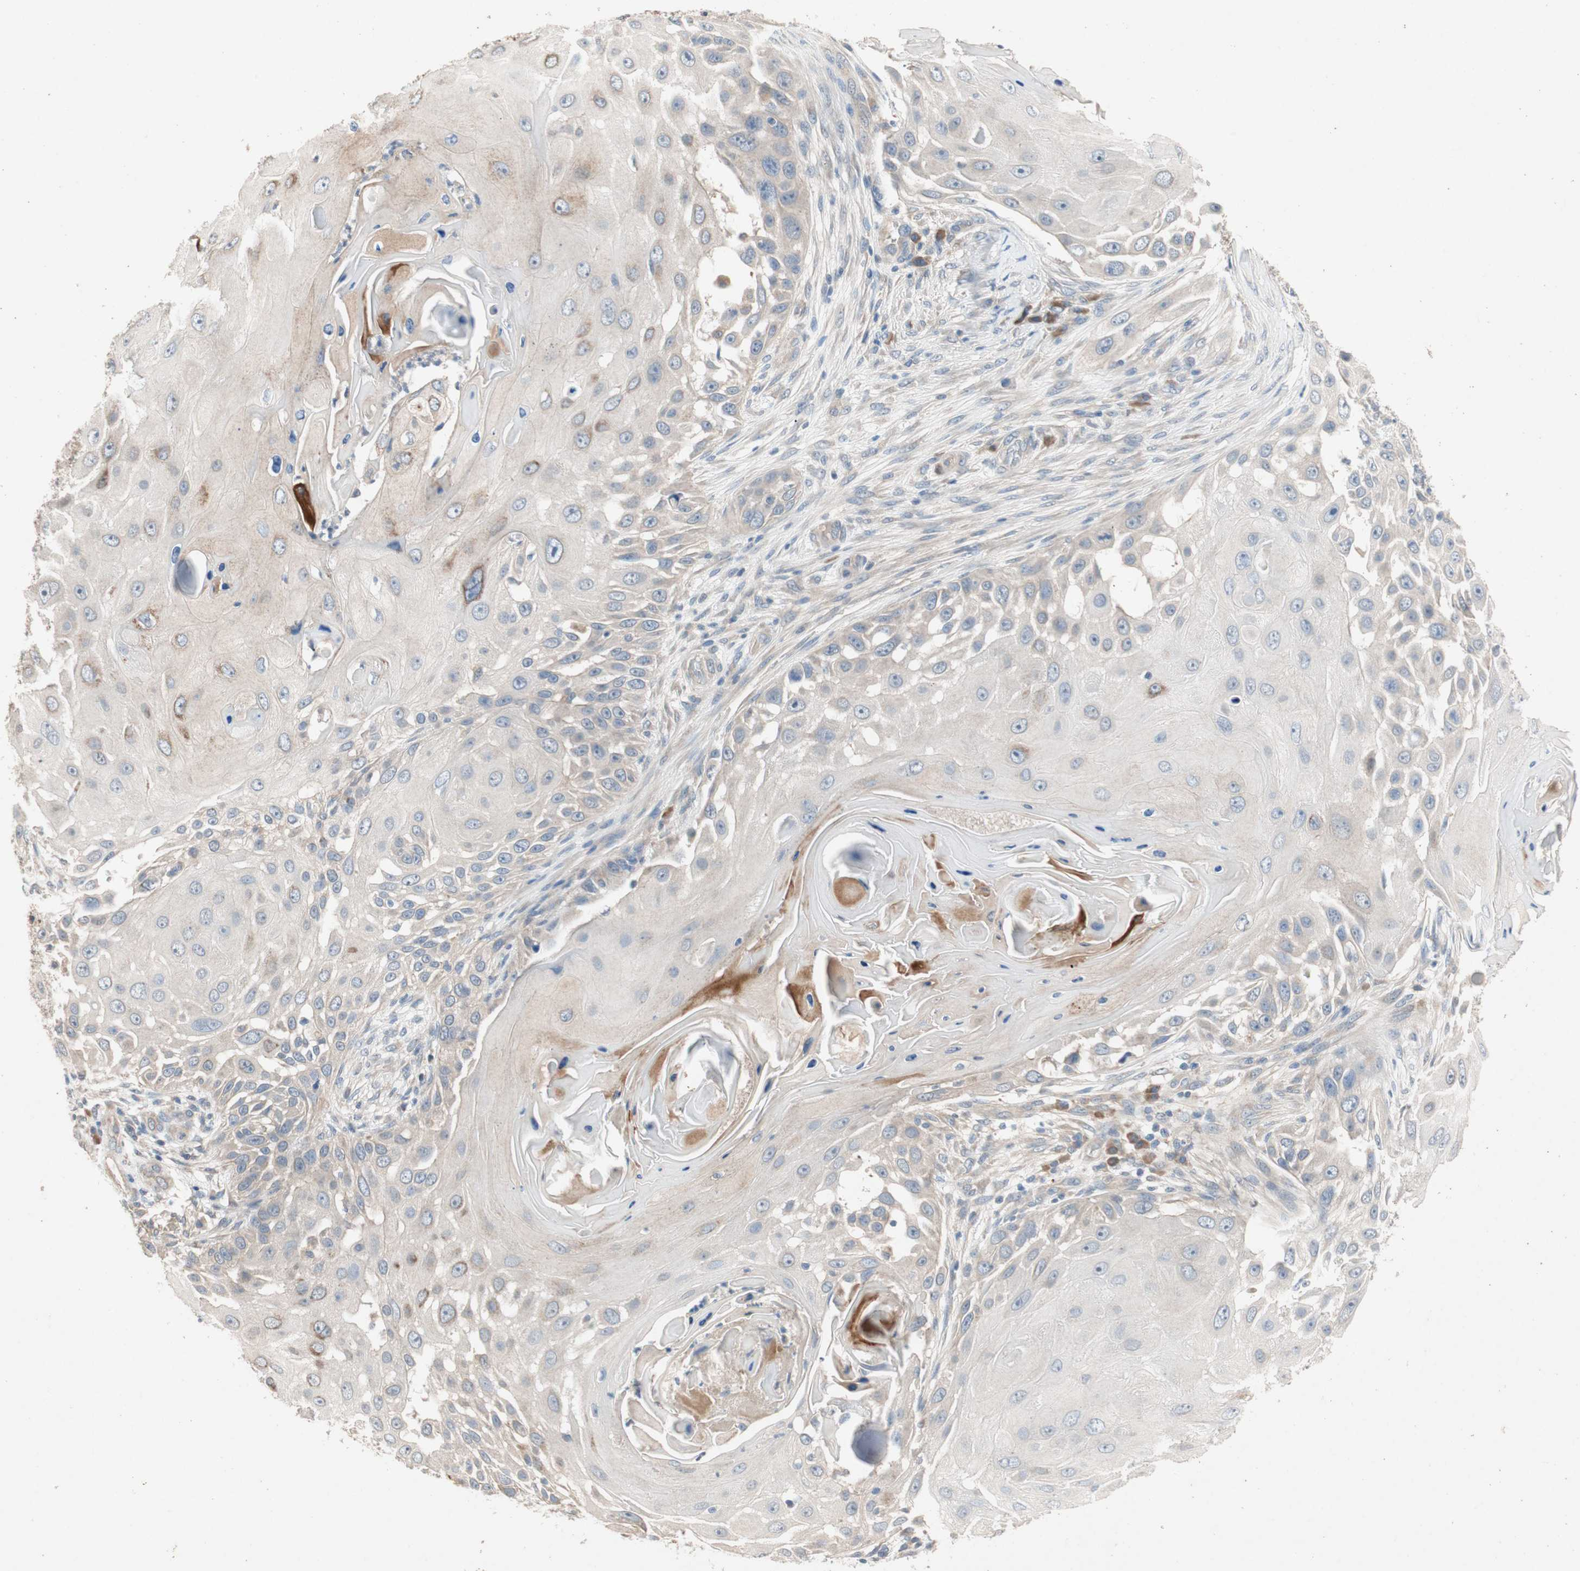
{"staining": {"intensity": "weak", "quantity": "25%-75%", "location": "cytoplasmic/membranous"}, "tissue": "skin cancer", "cell_type": "Tumor cells", "image_type": "cancer", "snomed": [{"axis": "morphology", "description": "Squamous cell carcinoma, NOS"}, {"axis": "topography", "description": "Skin"}], "caption": "Skin cancer stained with immunohistochemistry reveals weak cytoplasmic/membranous expression in approximately 25%-75% of tumor cells. The staining was performed using DAB (3,3'-diaminobenzidine), with brown indicating positive protein expression. Nuclei are stained blue with hematoxylin.", "gene": "NCLN", "patient": {"sex": "female", "age": 44}}